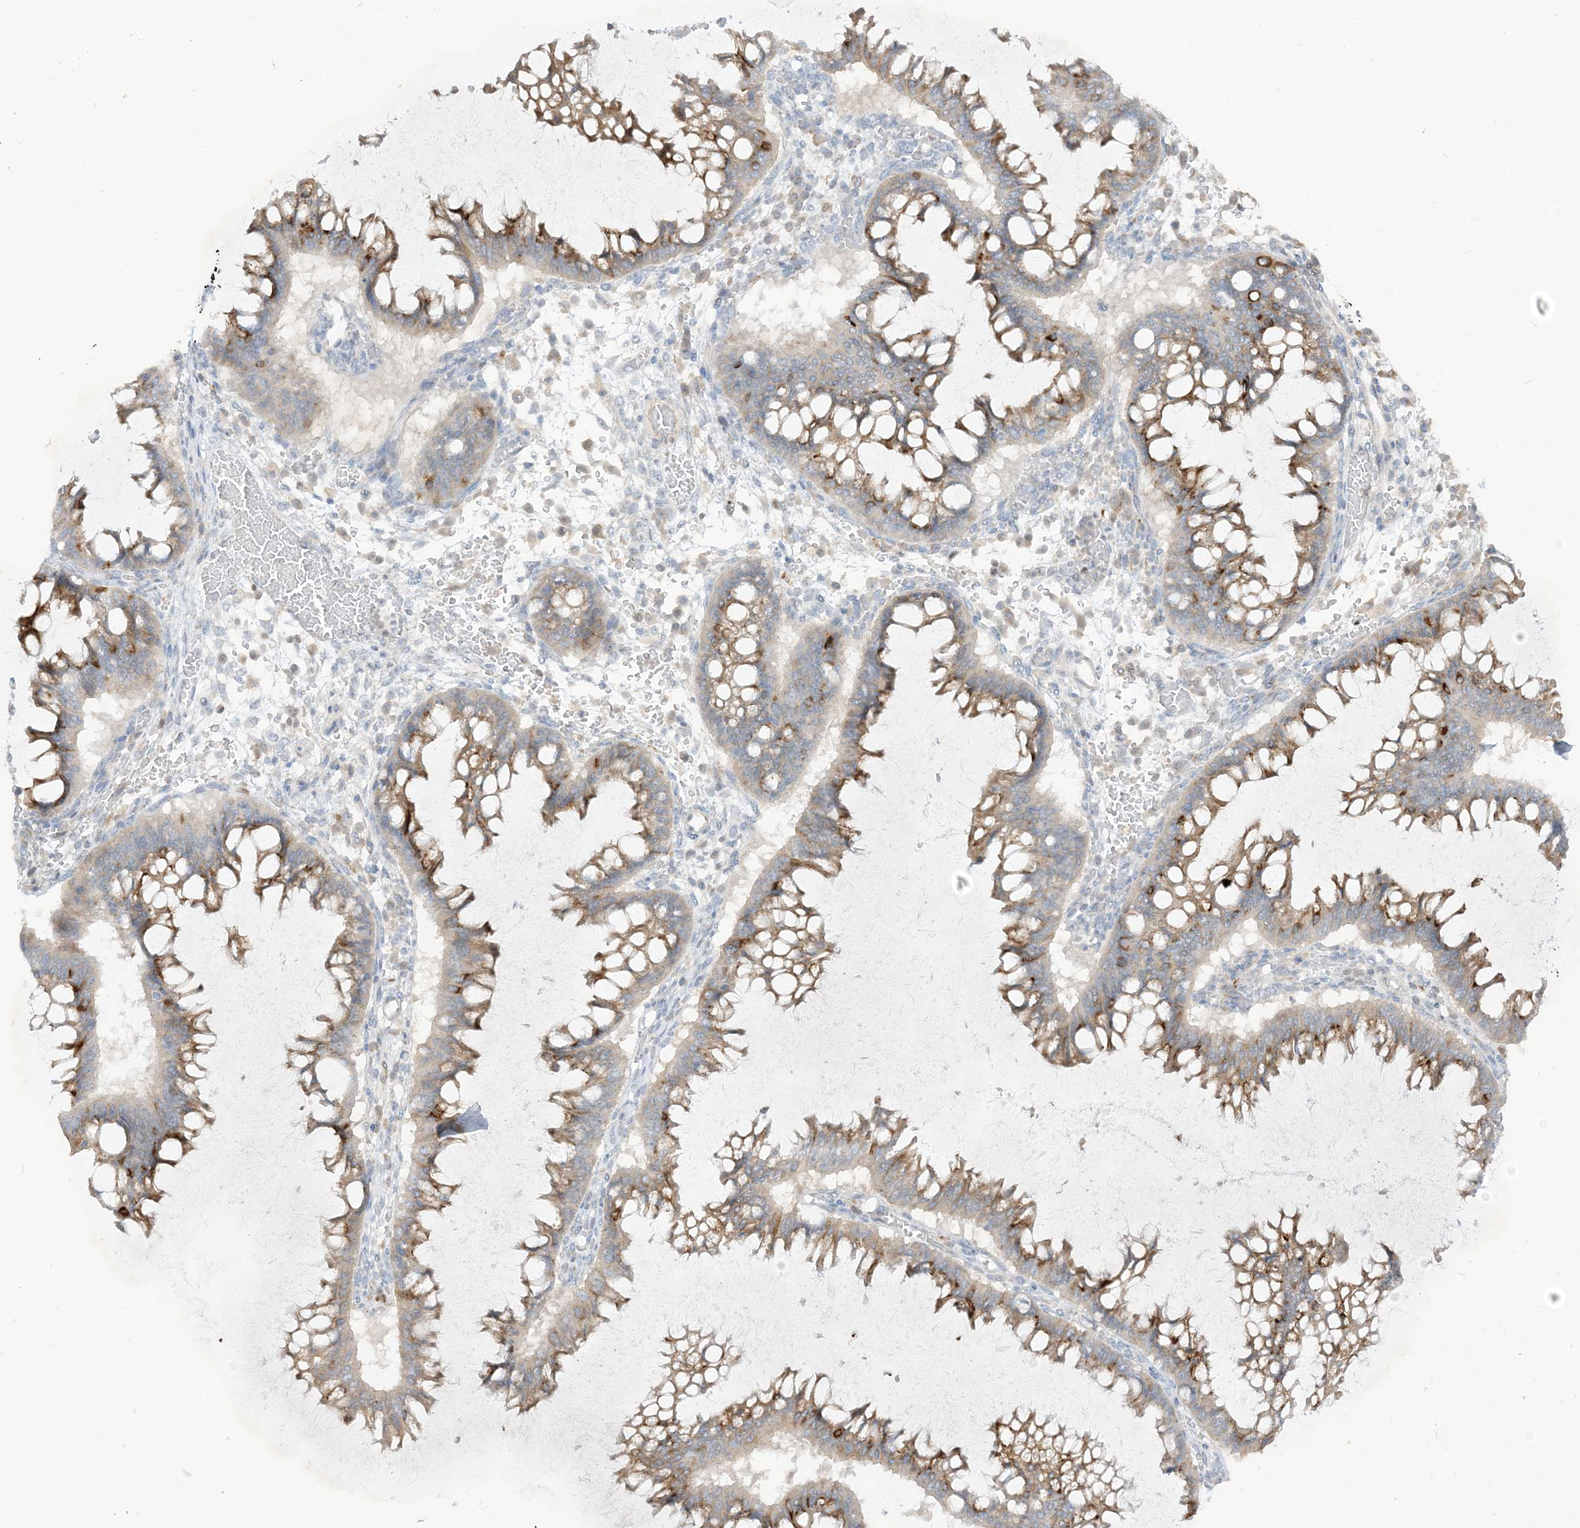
{"staining": {"intensity": "strong", "quantity": "<25%", "location": "cytoplasmic/membranous"}, "tissue": "ovarian cancer", "cell_type": "Tumor cells", "image_type": "cancer", "snomed": [{"axis": "morphology", "description": "Cystadenocarcinoma, mucinous, NOS"}, {"axis": "topography", "description": "Ovary"}], "caption": "Immunohistochemistry of human ovarian cancer (mucinous cystadenocarcinoma) reveals medium levels of strong cytoplasmic/membranous expression in approximately <25% of tumor cells.", "gene": "LOXL3", "patient": {"sex": "female", "age": 73}}